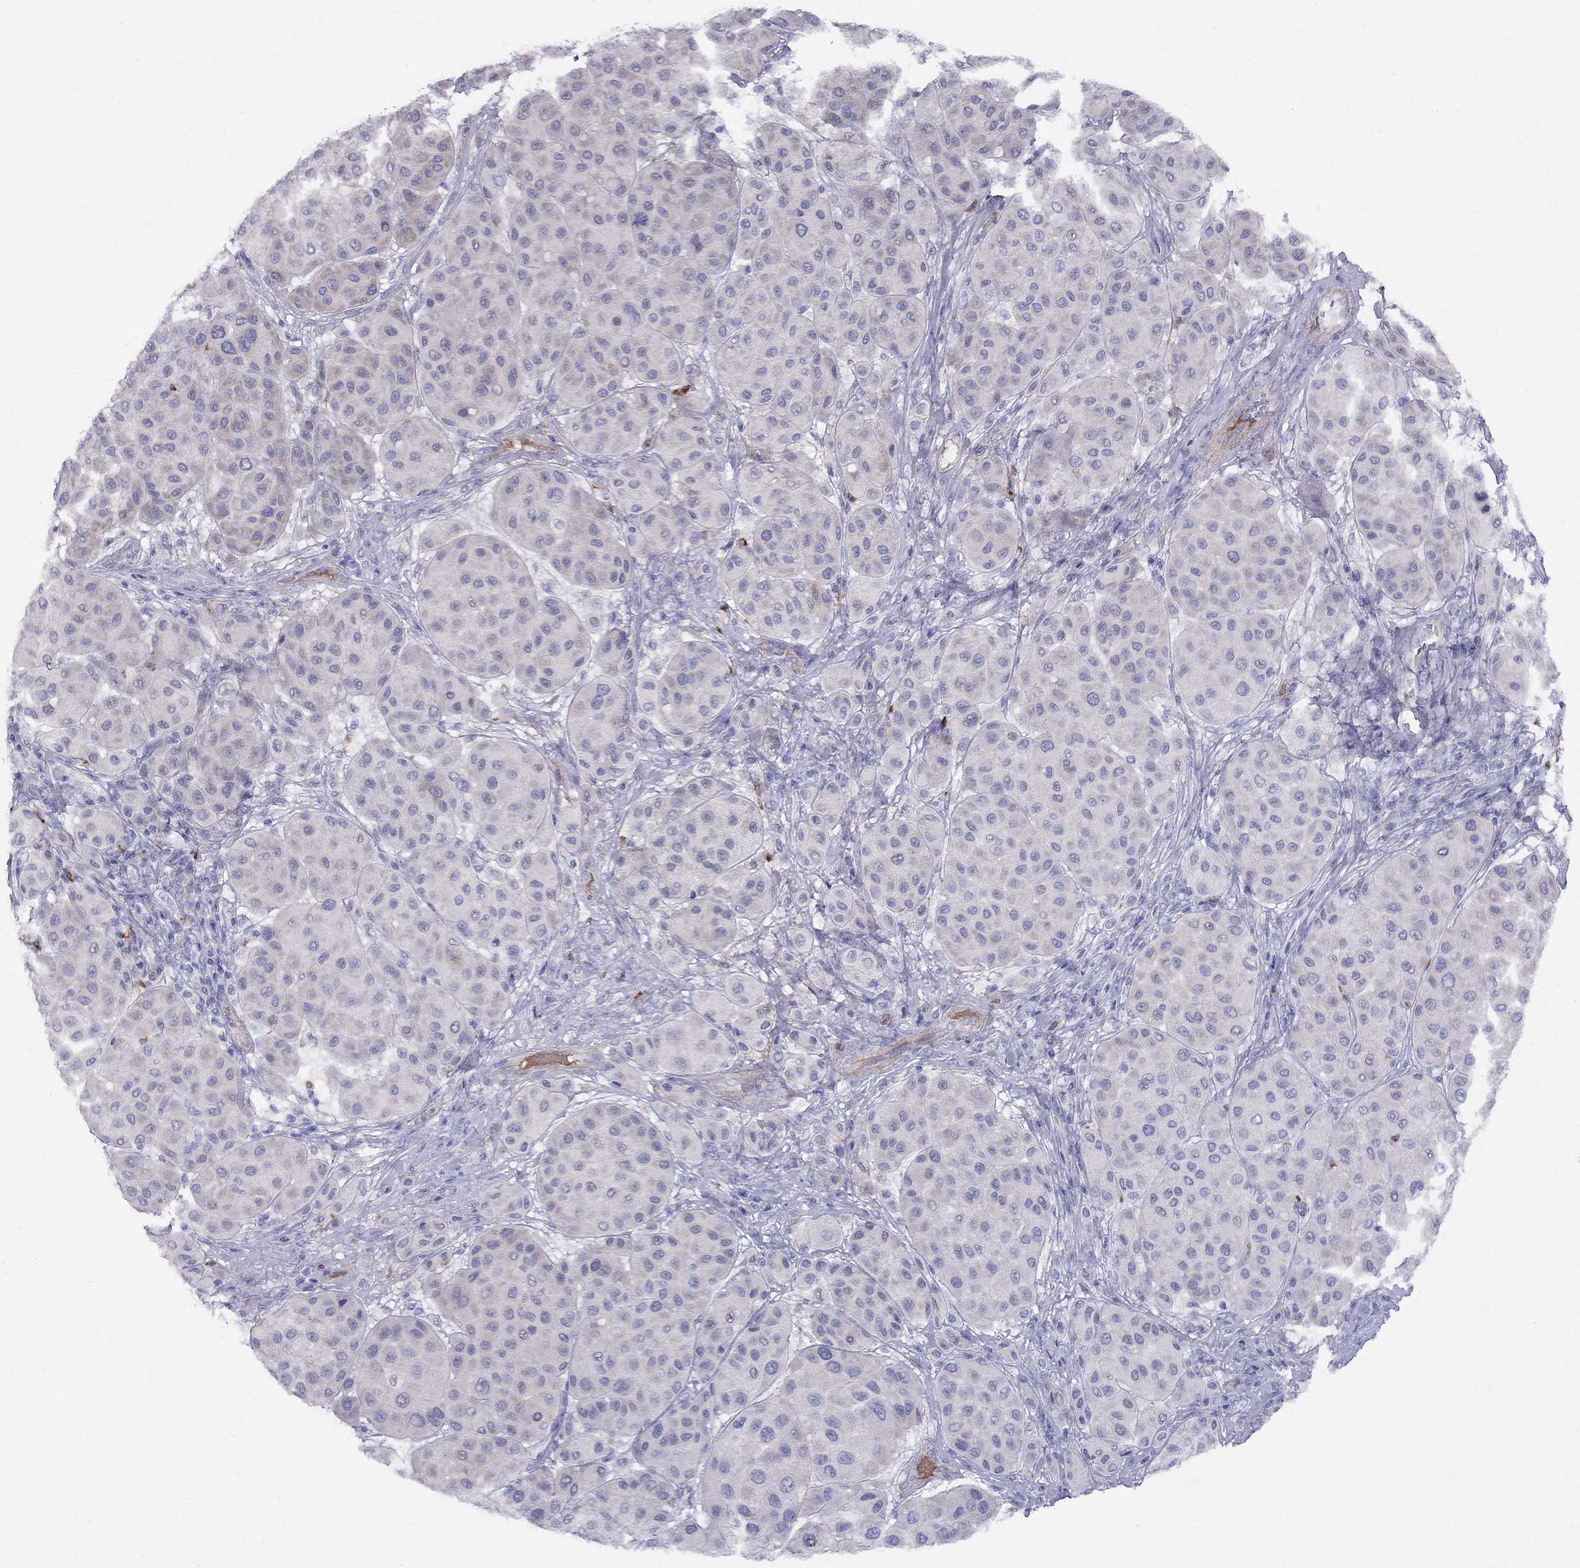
{"staining": {"intensity": "weak", "quantity": "<25%", "location": "cytoplasmic/membranous"}, "tissue": "melanoma", "cell_type": "Tumor cells", "image_type": "cancer", "snomed": [{"axis": "morphology", "description": "Malignant melanoma, Metastatic site"}, {"axis": "topography", "description": "Smooth muscle"}], "caption": "Immunohistochemistry histopathology image of neoplastic tissue: malignant melanoma (metastatic site) stained with DAB (3,3'-diaminobenzidine) reveals no significant protein staining in tumor cells.", "gene": "SPINT4", "patient": {"sex": "male", "age": 41}}